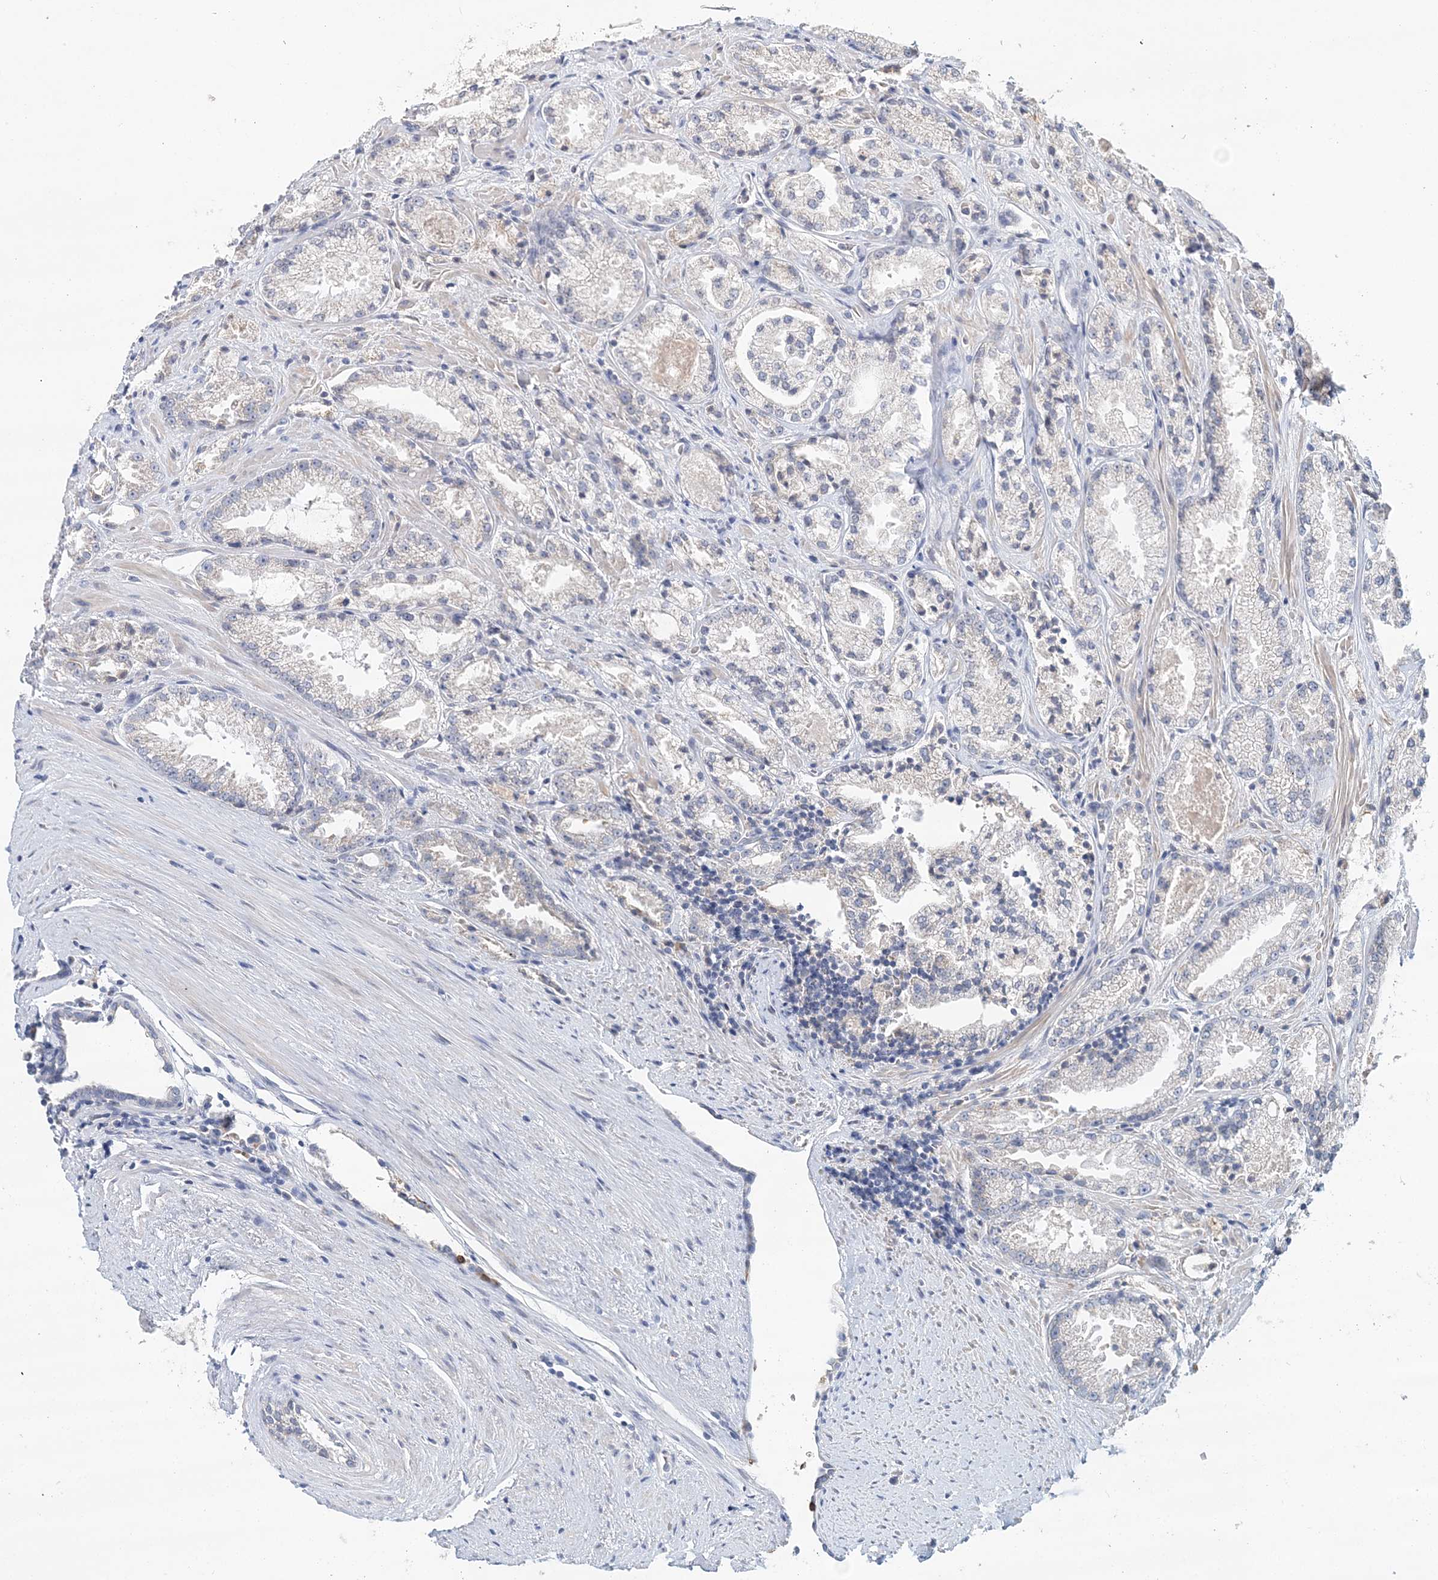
{"staining": {"intensity": "negative", "quantity": "none", "location": "none"}, "tissue": "prostate cancer", "cell_type": "Tumor cells", "image_type": "cancer", "snomed": [{"axis": "morphology", "description": "Adenocarcinoma, High grade"}, {"axis": "topography", "description": "Prostate"}], "caption": "IHC photomicrograph of neoplastic tissue: human prostate cancer (adenocarcinoma (high-grade)) stained with DAB reveals no significant protein staining in tumor cells. (DAB (3,3'-diaminobenzidine) immunohistochemistry (IHC) visualized using brightfield microscopy, high magnification).", "gene": "LRRIQ4", "patient": {"sex": "male", "age": 73}}